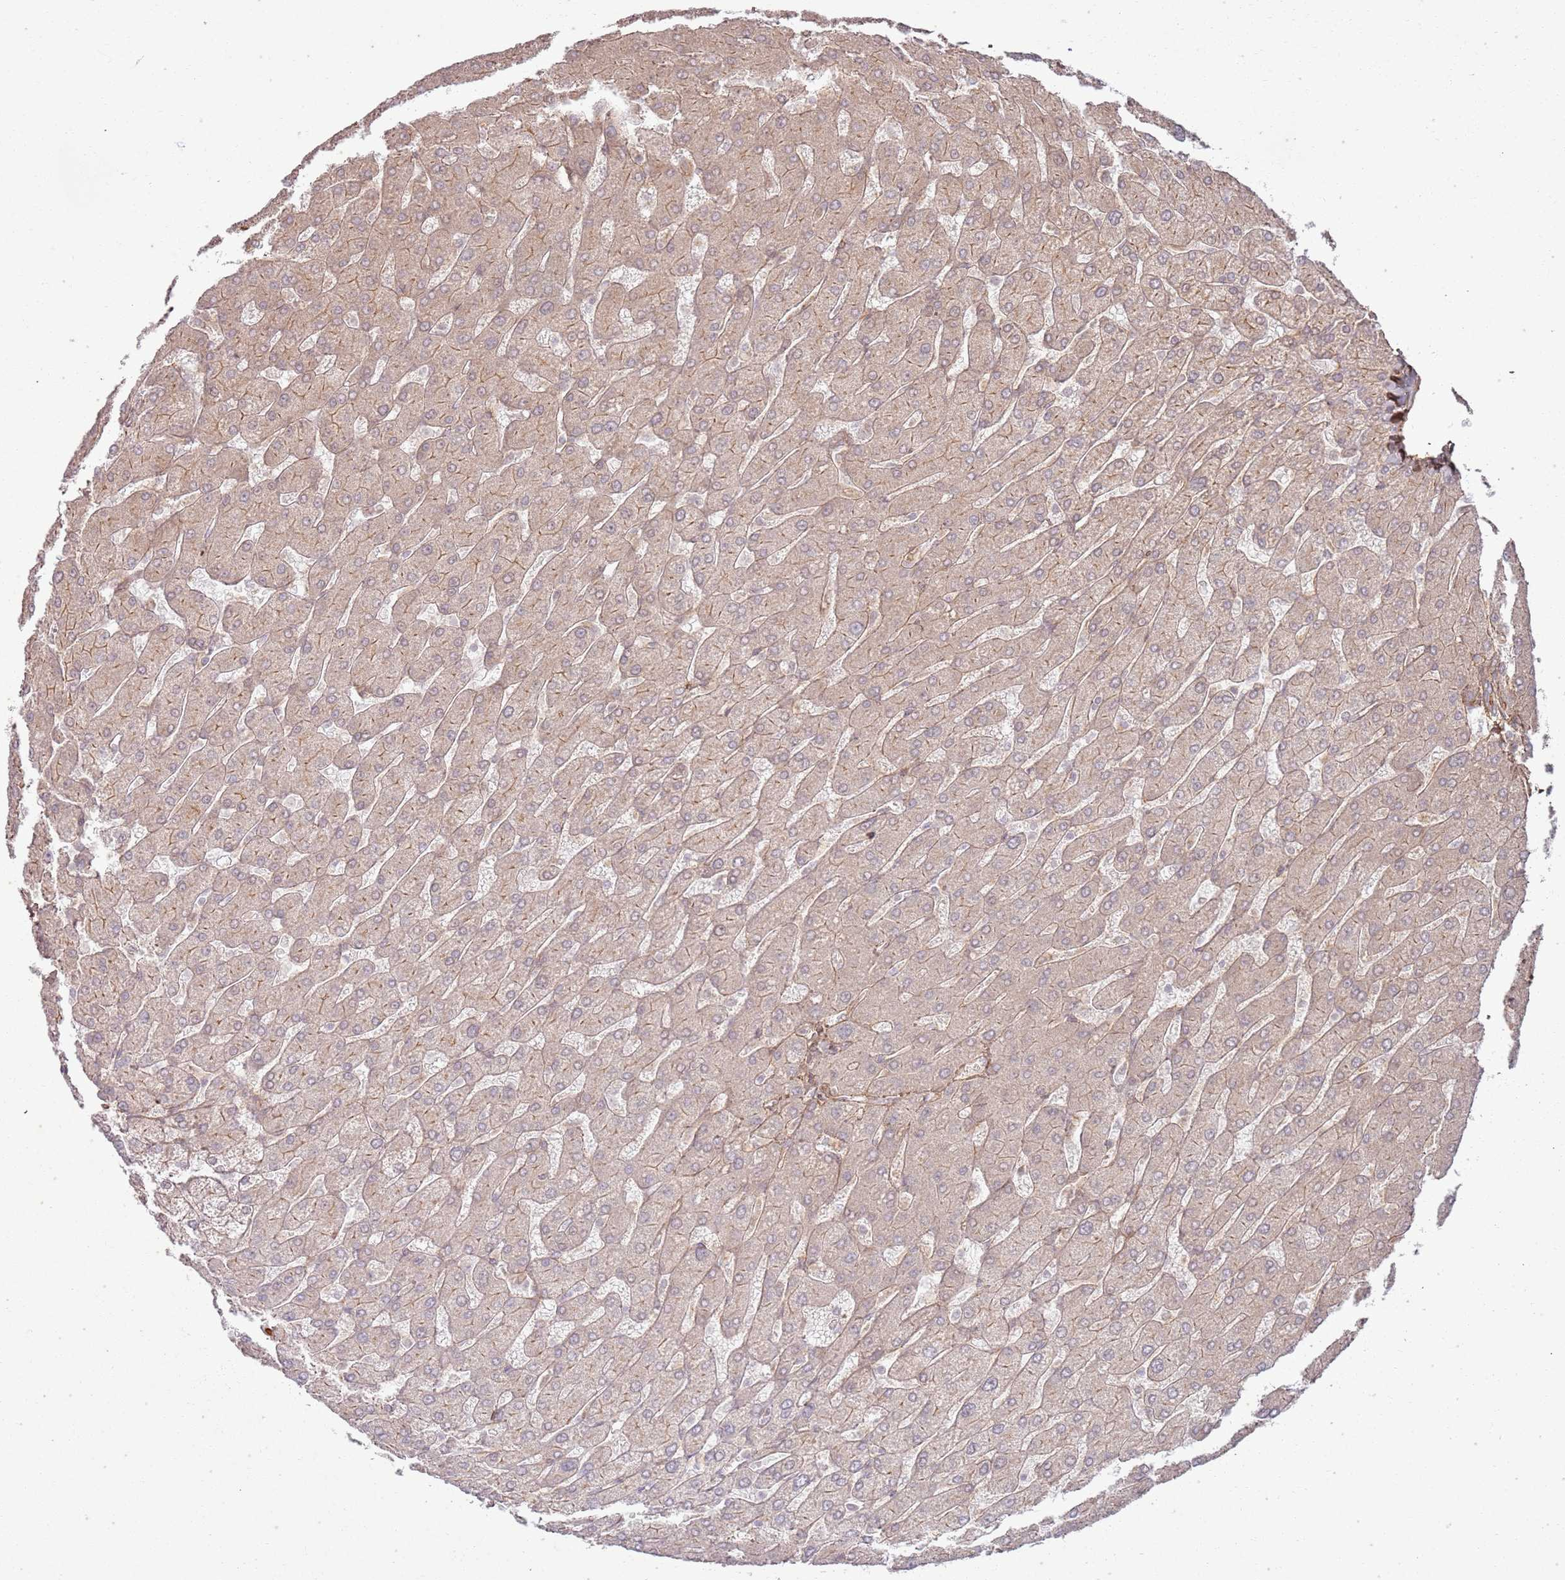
{"staining": {"intensity": "weak", "quantity": ">75%", "location": "cytoplasmic/membranous"}, "tissue": "liver", "cell_type": "Cholangiocytes", "image_type": "normal", "snomed": [{"axis": "morphology", "description": "Normal tissue, NOS"}, {"axis": "topography", "description": "Liver"}], "caption": "Liver stained with immunohistochemistry shows weak cytoplasmic/membranous positivity in about >75% of cholangiocytes.", "gene": "ZNF623", "patient": {"sex": "male", "age": 55}}